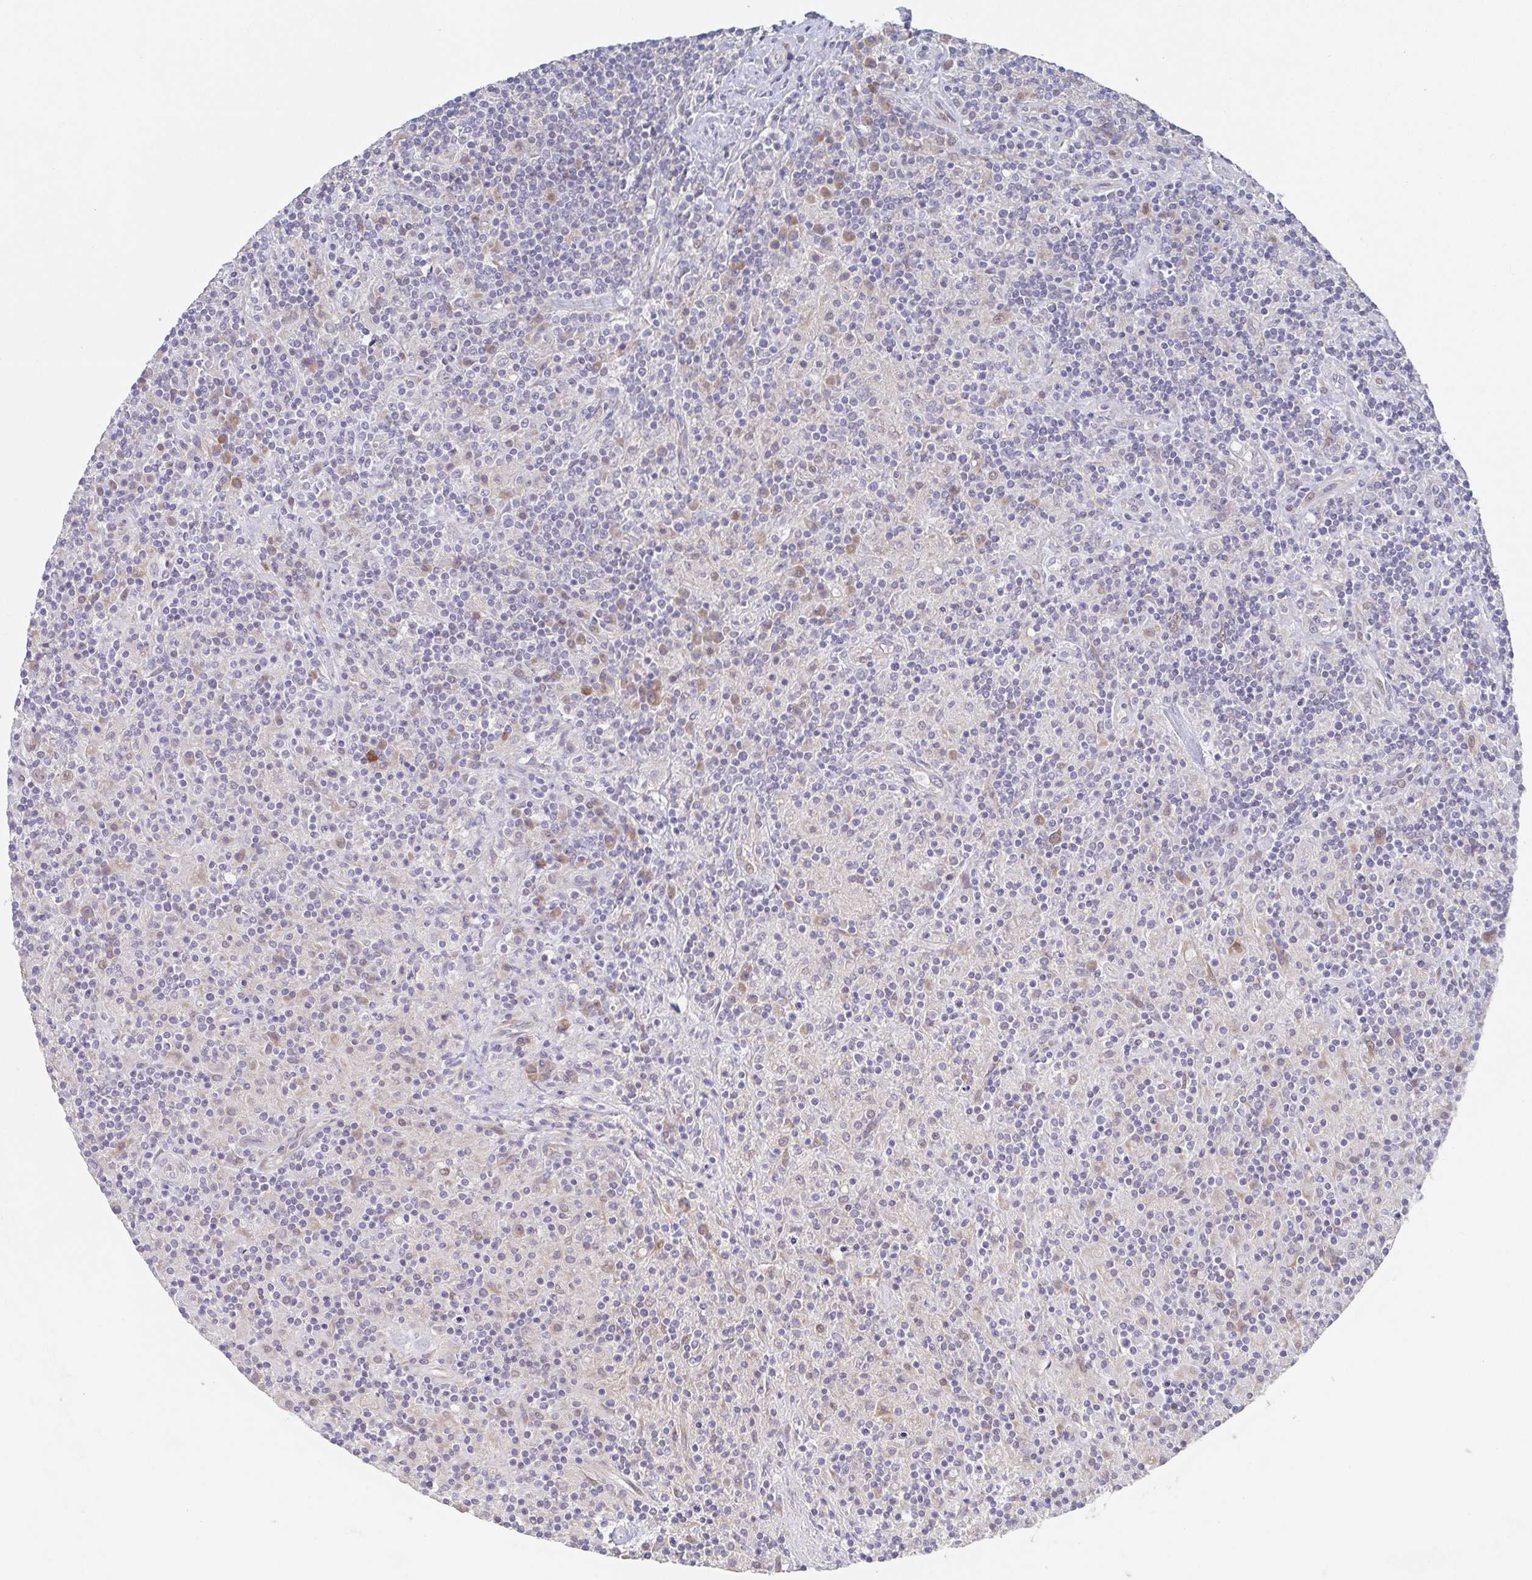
{"staining": {"intensity": "moderate", "quantity": "<25%", "location": "cytoplasmic/membranous"}, "tissue": "lymphoma", "cell_type": "Tumor cells", "image_type": "cancer", "snomed": [{"axis": "morphology", "description": "Hodgkin's disease, NOS"}, {"axis": "topography", "description": "Lymph node"}], "caption": "Human lymphoma stained with a brown dye demonstrates moderate cytoplasmic/membranous positive positivity in approximately <25% of tumor cells.", "gene": "POU2F3", "patient": {"sex": "male", "age": 70}}